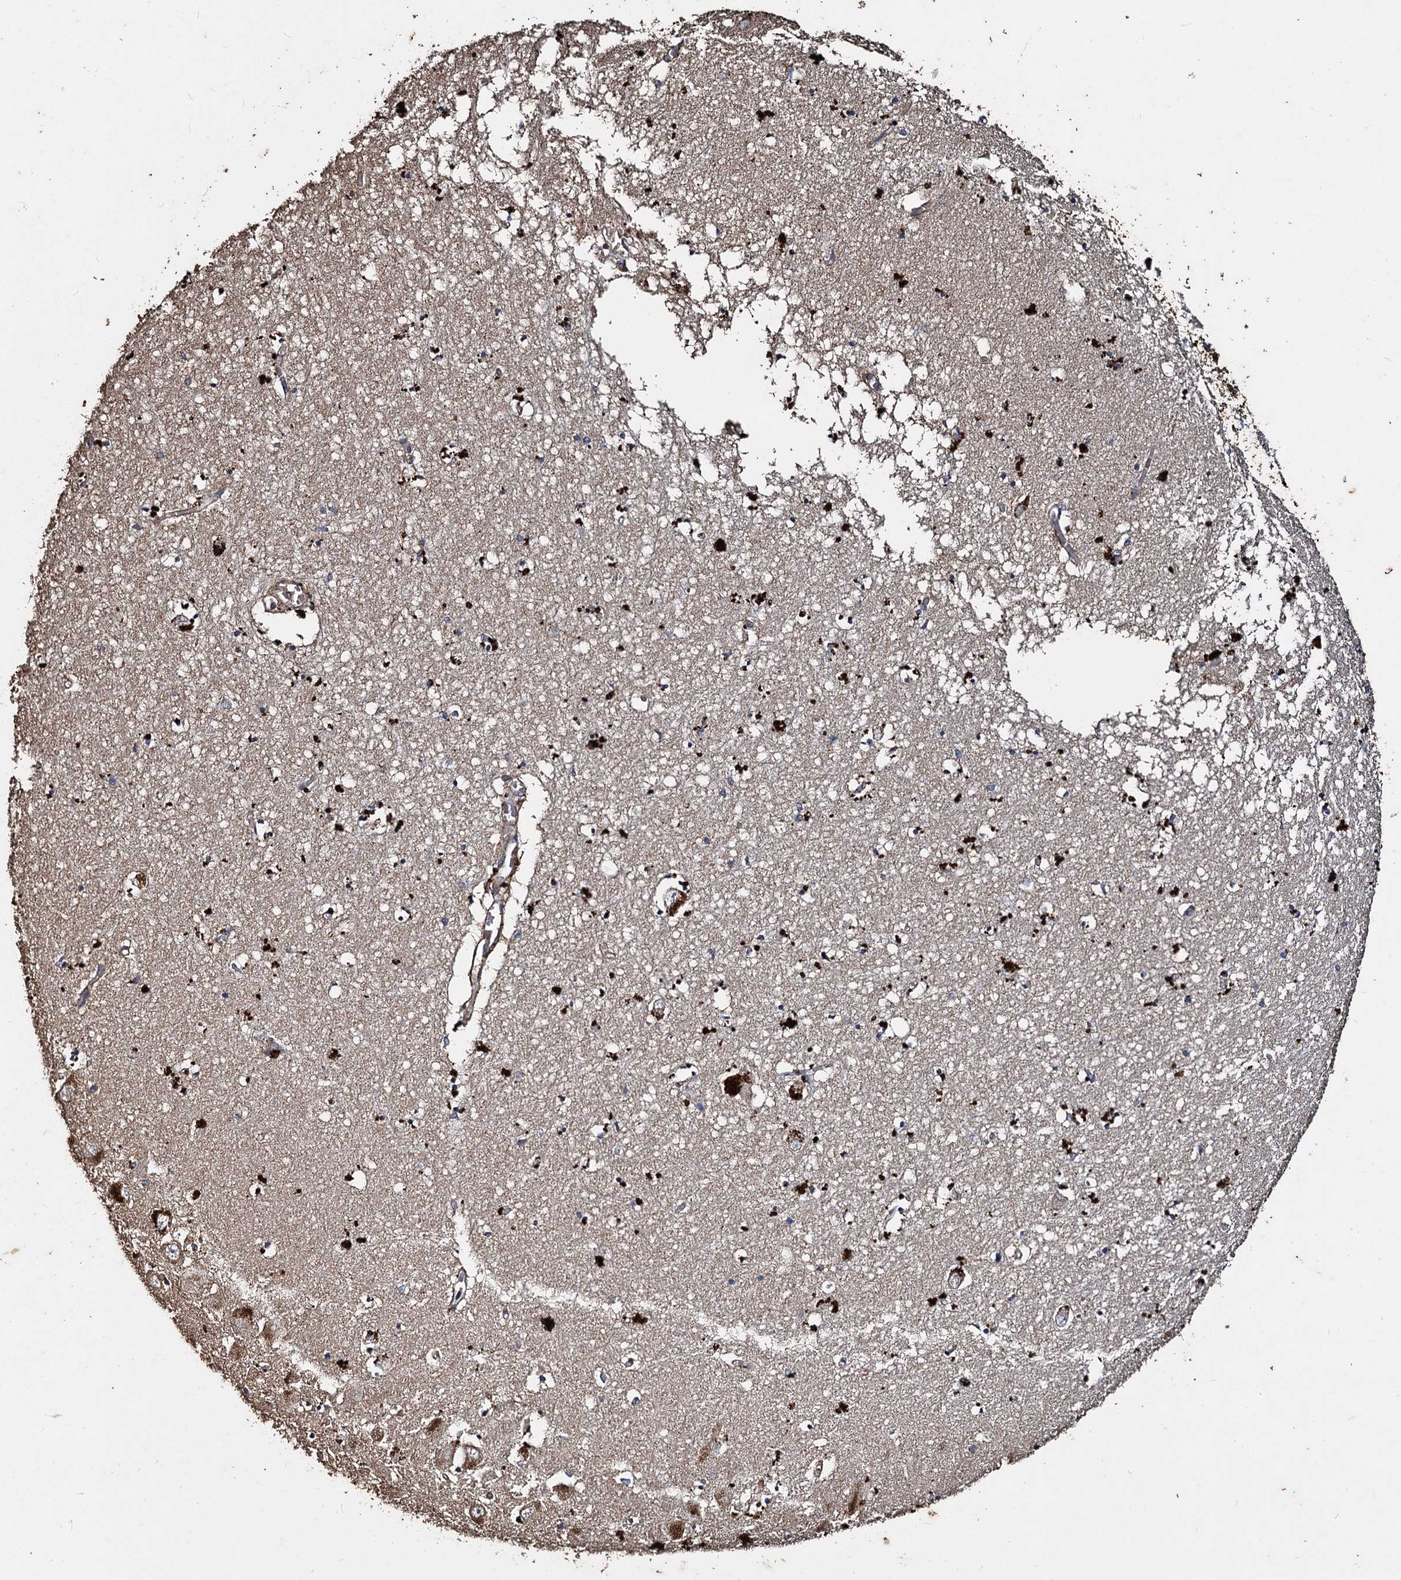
{"staining": {"intensity": "strong", "quantity": "<25%", "location": "cytoplasmic/membranous"}, "tissue": "hippocampus", "cell_type": "Glial cells", "image_type": "normal", "snomed": [{"axis": "morphology", "description": "Normal tissue, NOS"}, {"axis": "topography", "description": "Hippocampus"}], "caption": "Protein expression analysis of unremarkable hippocampus exhibits strong cytoplasmic/membranous expression in about <25% of glial cells.", "gene": "NOTCH2NLA", "patient": {"sex": "male", "age": 70}}